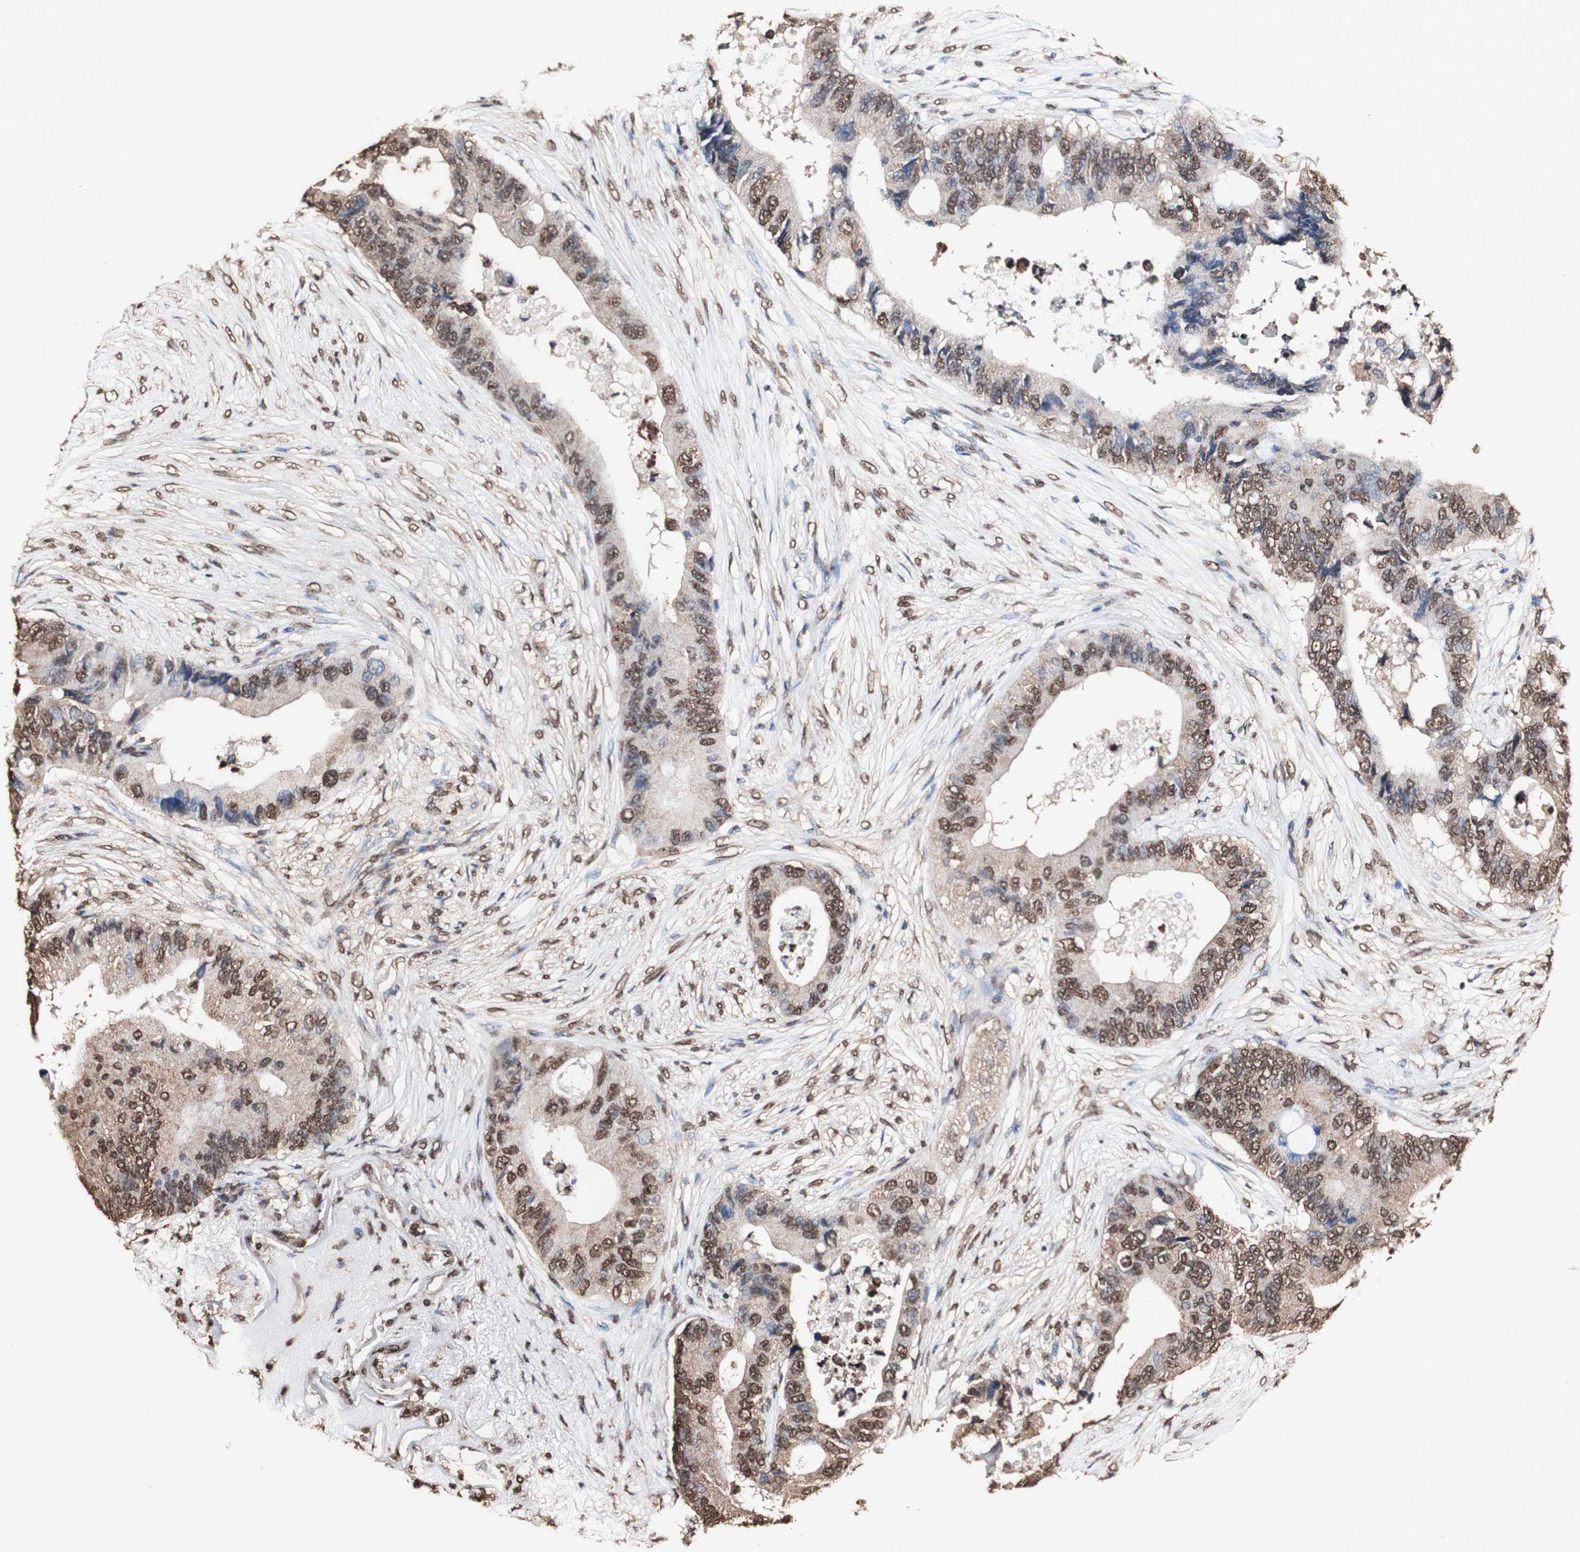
{"staining": {"intensity": "strong", "quantity": ">75%", "location": "cytoplasmic/membranous,nuclear"}, "tissue": "colorectal cancer", "cell_type": "Tumor cells", "image_type": "cancer", "snomed": [{"axis": "morphology", "description": "Adenocarcinoma, NOS"}, {"axis": "topography", "description": "Colon"}], "caption": "Colorectal cancer (adenocarcinoma) tissue exhibits strong cytoplasmic/membranous and nuclear expression in about >75% of tumor cells The staining is performed using DAB (3,3'-diaminobenzidine) brown chromogen to label protein expression. The nuclei are counter-stained blue using hematoxylin.", "gene": "PIDD1", "patient": {"sex": "male", "age": 71}}